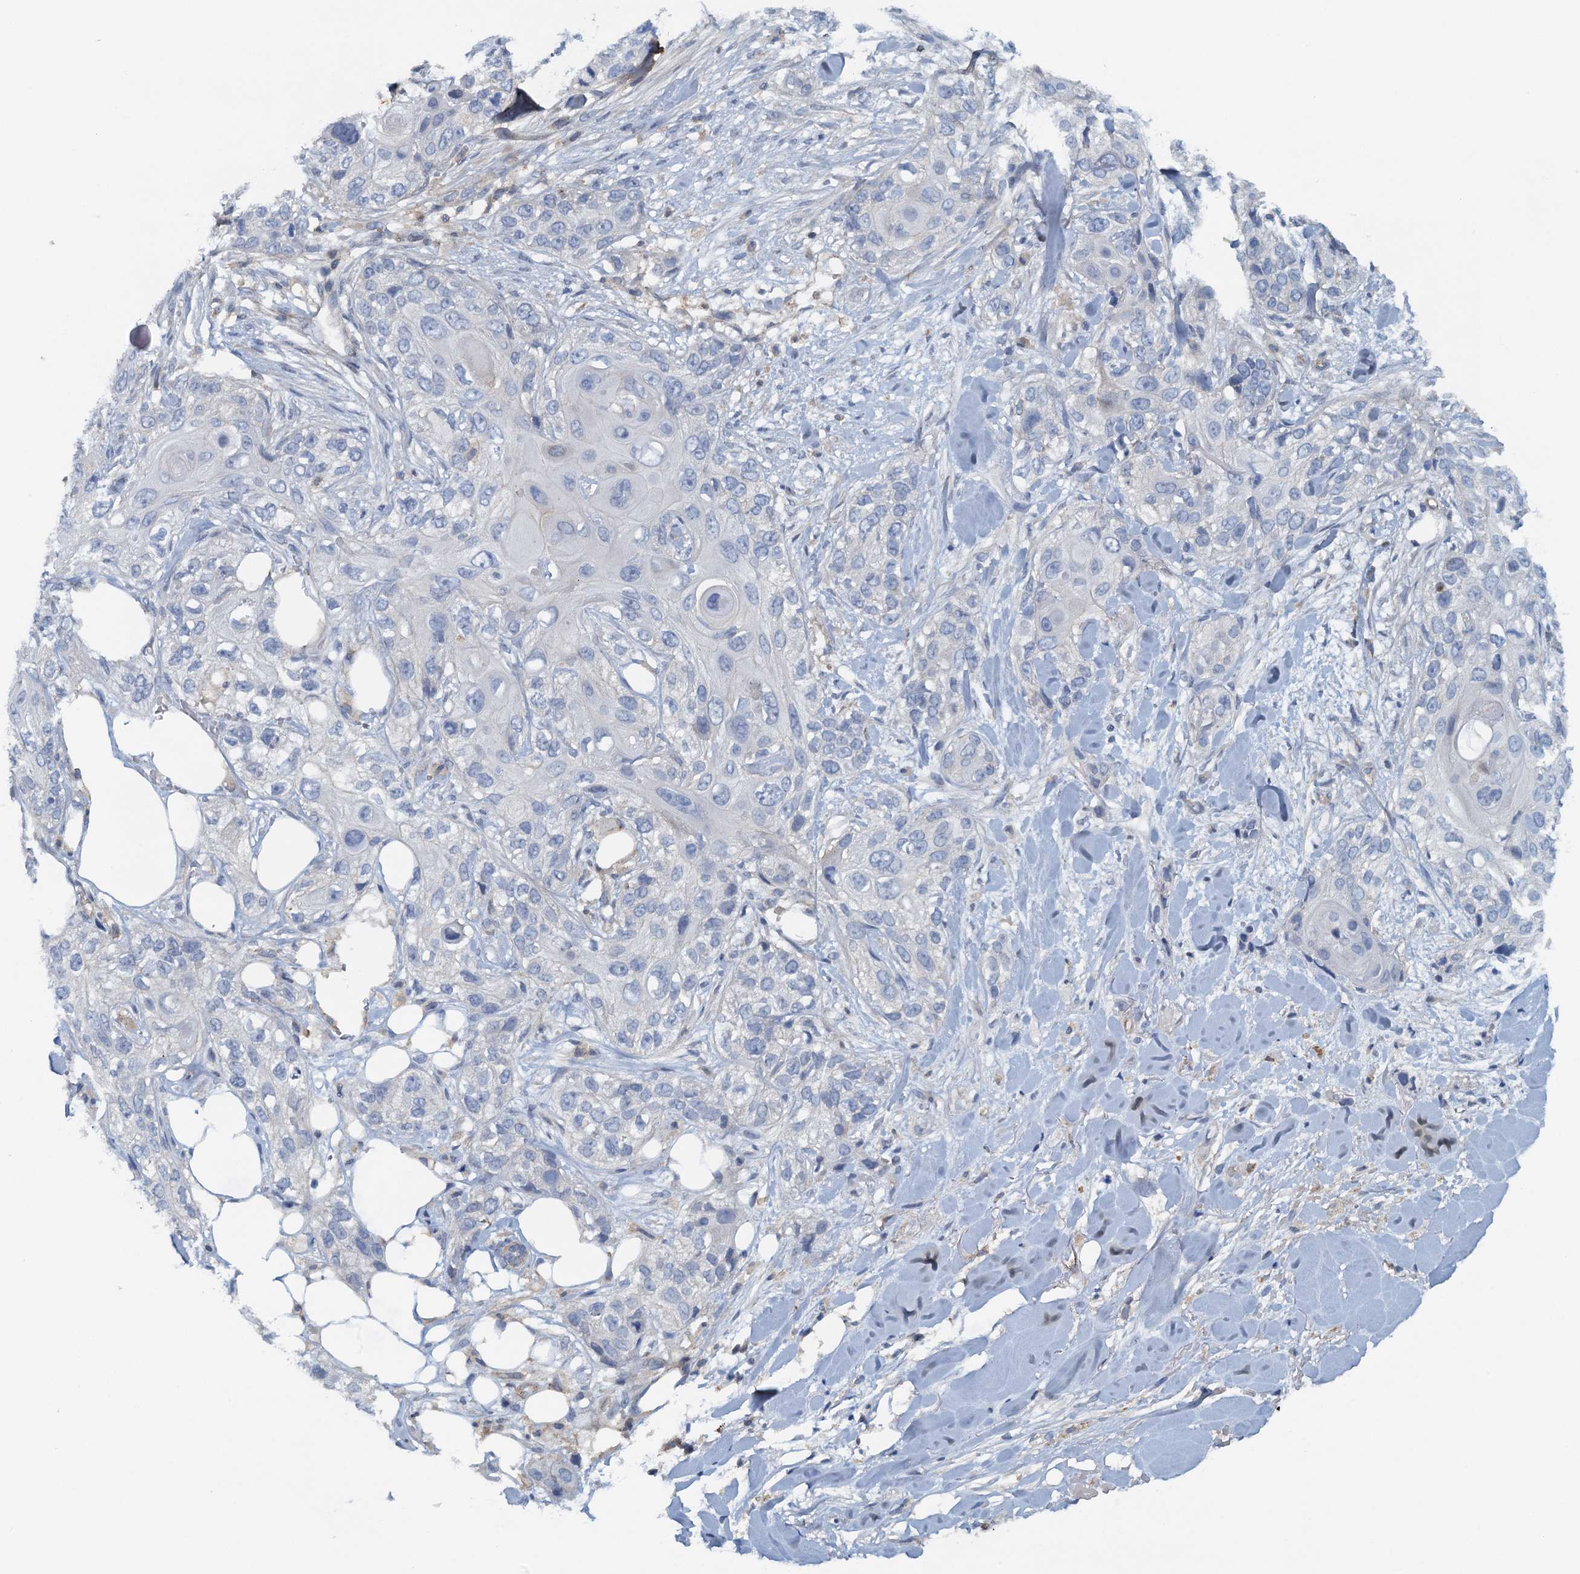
{"staining": {"intensity": "negative", "quantity": "none", "location": "none"}, "tissue": "skin cancer", "cell_type": "Tumor cells", "image_type": "cancer", "snomed": [{"axis": "morphology", "description": "Normal tissue, NOS"}, {"axis": "morphology", "description": "Squamous cell carcinoma, NOS"}, {"axis": "topography", "description": "Skin"}], "caption": "Immunohistochemistry (IHC) micrograph of skin cancer (squamous cell carcinoma) stained for a protein (brown), which exhibits no expression in tumor cells.", "gene": "THAP10", "patient": {"sex": "male", "age": 72}}